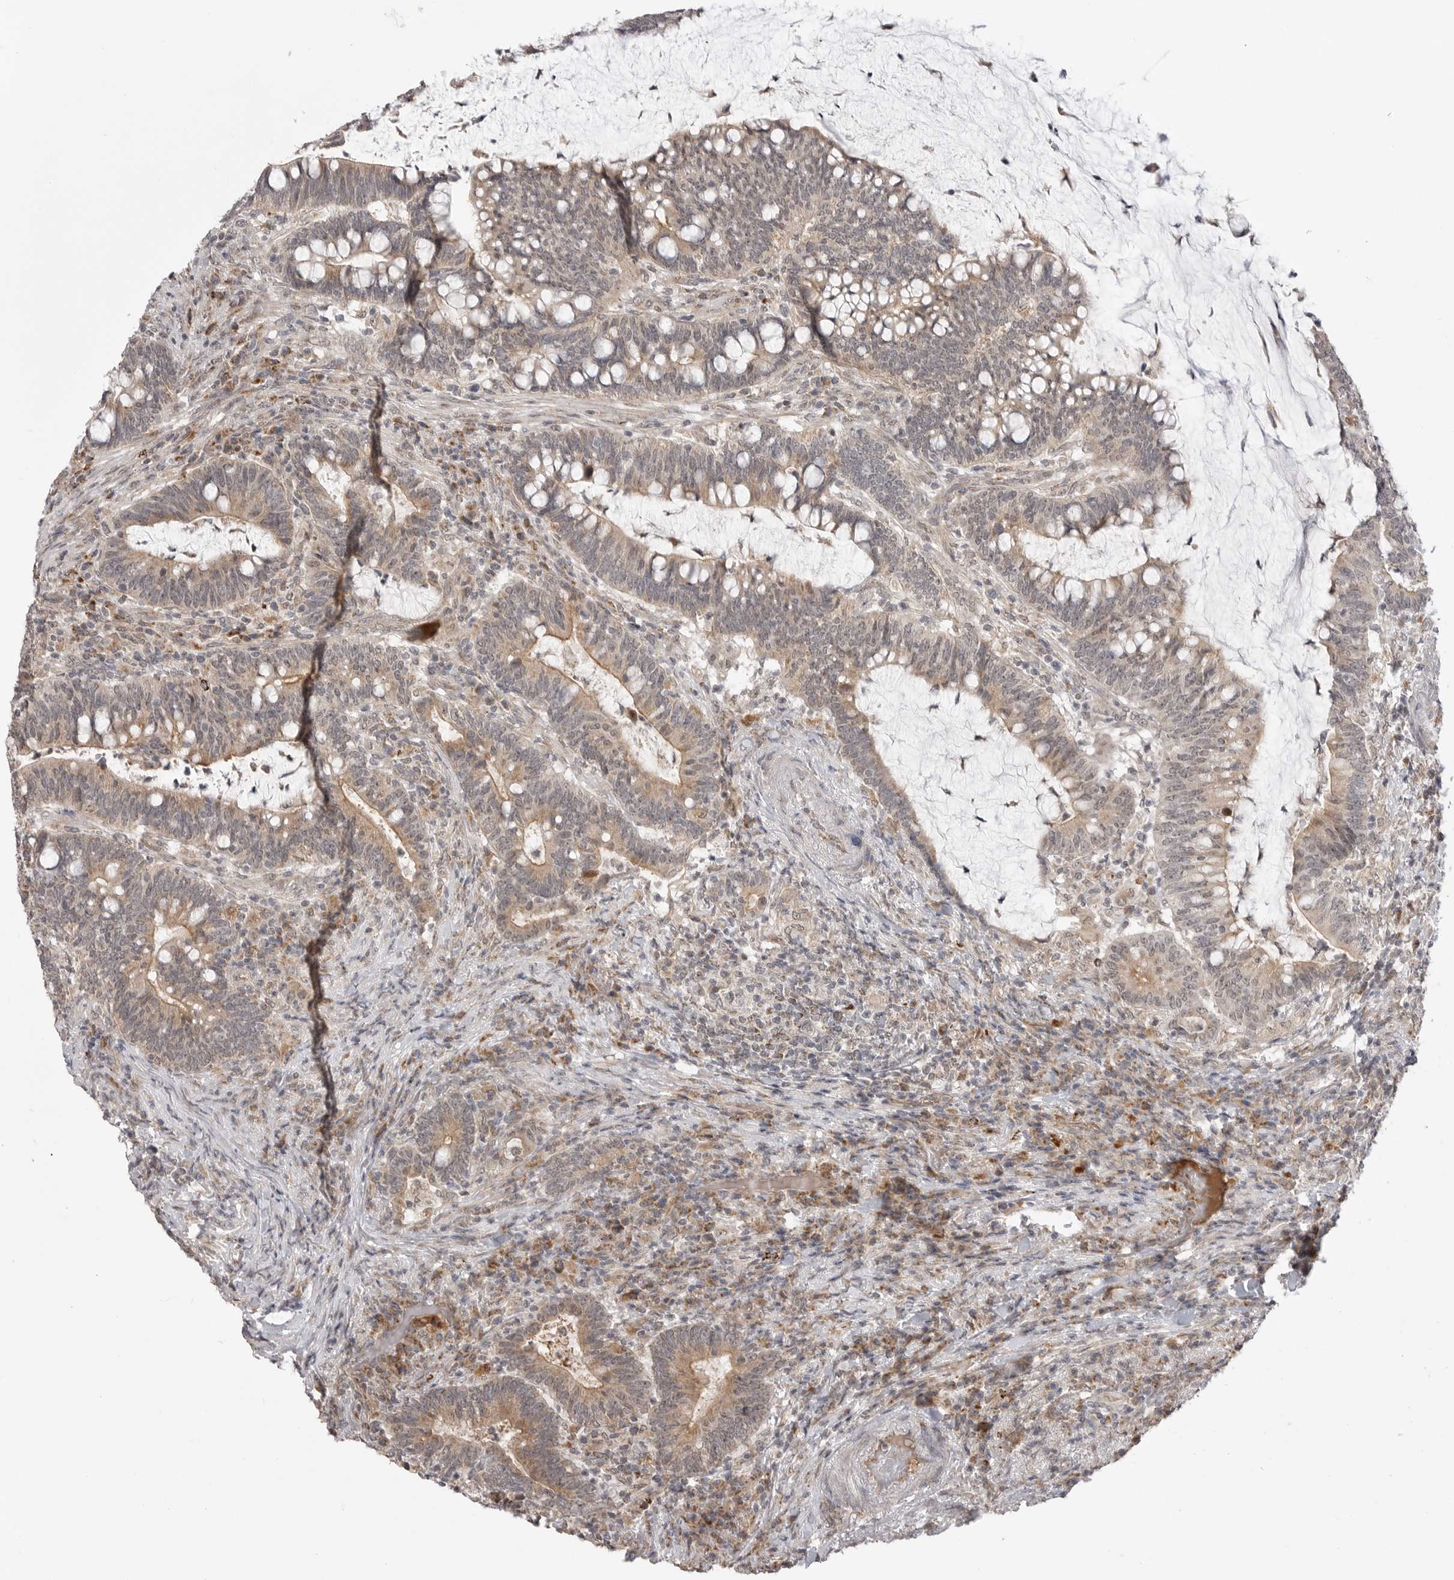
{"staining": {"intensity": "moderate", "quantity": ">75%", "location": "cytoplasmic/membranous"}, "tissue": "colorectal cancer", "cell_type": "Tumor cells", "image_type": "cancer", "snomed": [{"axis": "morphology", "description": "Adenocarcinoma, NOS"}, {"axis": "topography", "description": "Colon"}], "caption": "An image showing moderate cytoplasmic/membranous positivity in approximately >75% of tumor cells in colorectal cancer, as visualized by brown immunohistochemical staining.", "gene": "KALRN", "patient": {"sex": "female", "age": 66}}